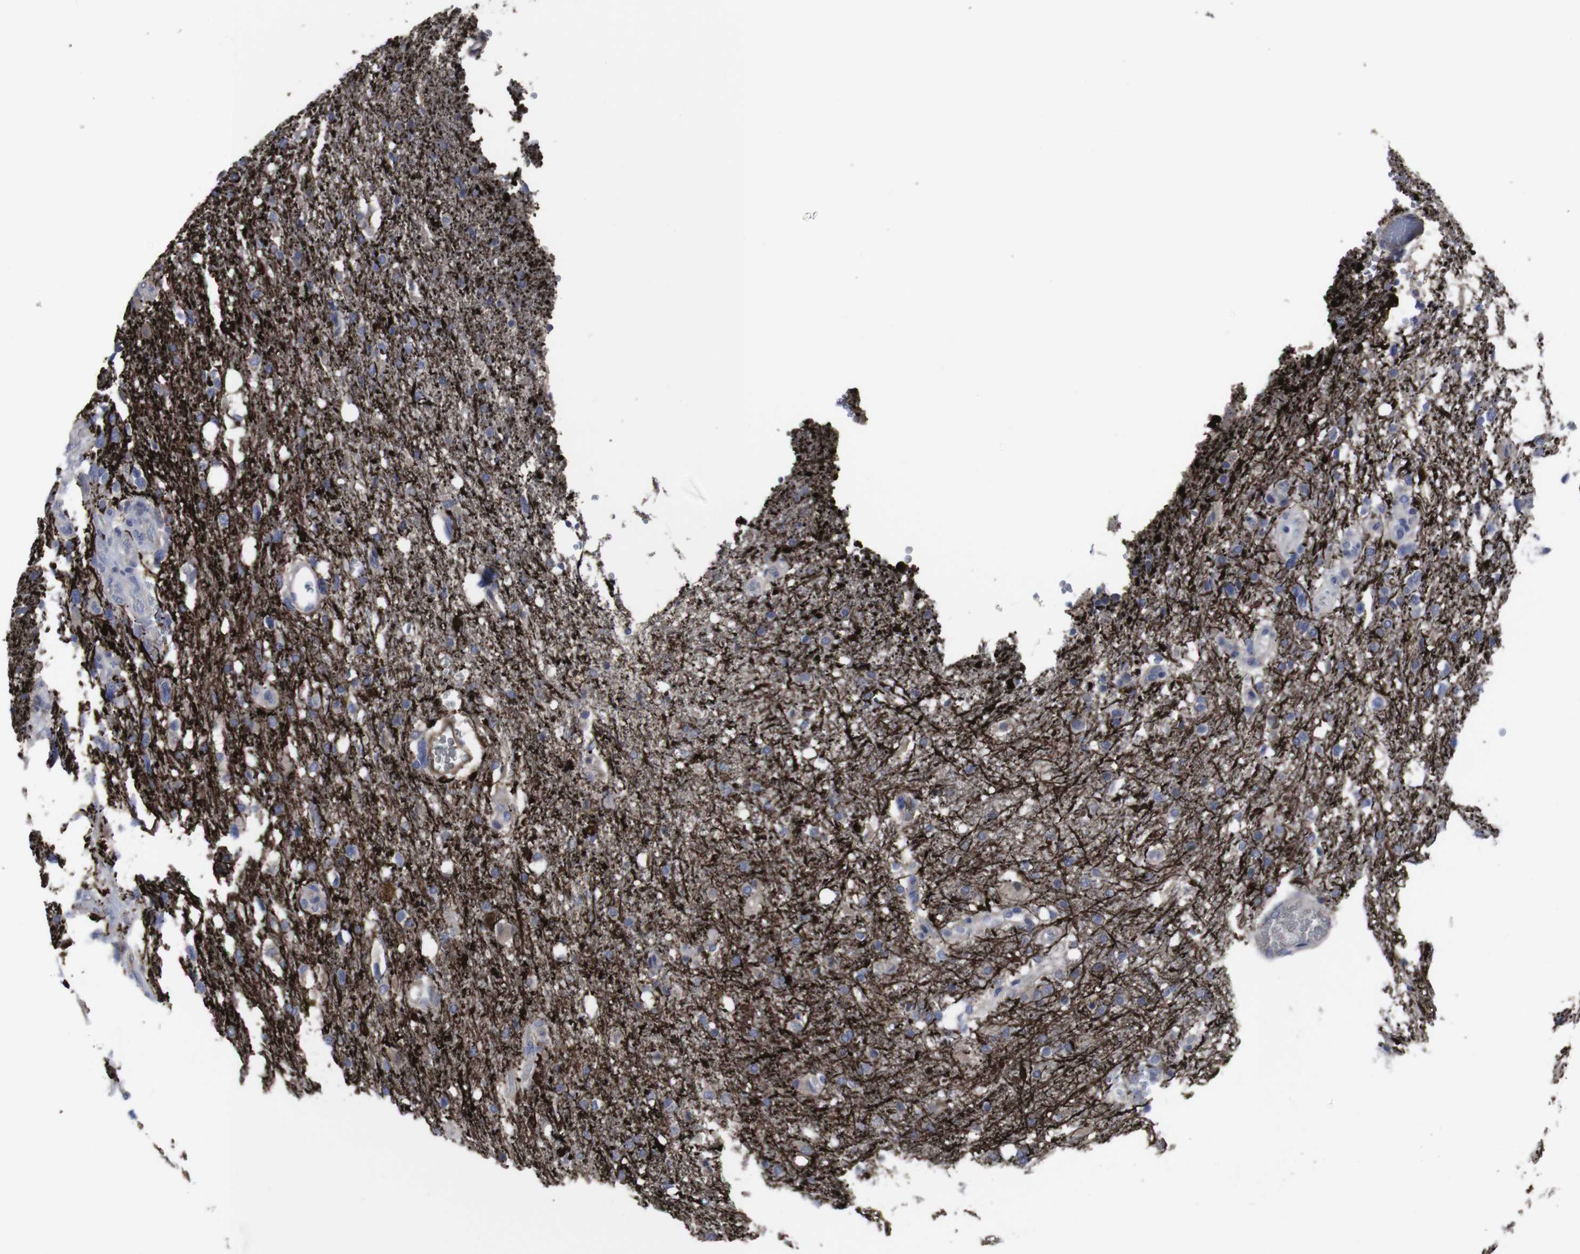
{"staining": {"intensity": "negative", "quantity": "none", "location": "none"}, "tissue": "glioma", "cell_type": "Tumor cells", "image_type": "cancer", "snomed": [{"axis": "morphology", "description": "Glioma, malignant, High grade"}, {"axis": "topography", "description": "Brain"}], "caption": "Immunohistochemistry (IHC) micrograph of glioma stained for a protein (brown), which shows no staining in tumor cells. (IHC, brightfield microscopy, high magnification).", "gene": "SNCG", "patient": {"sex": "female", "age": 58}}